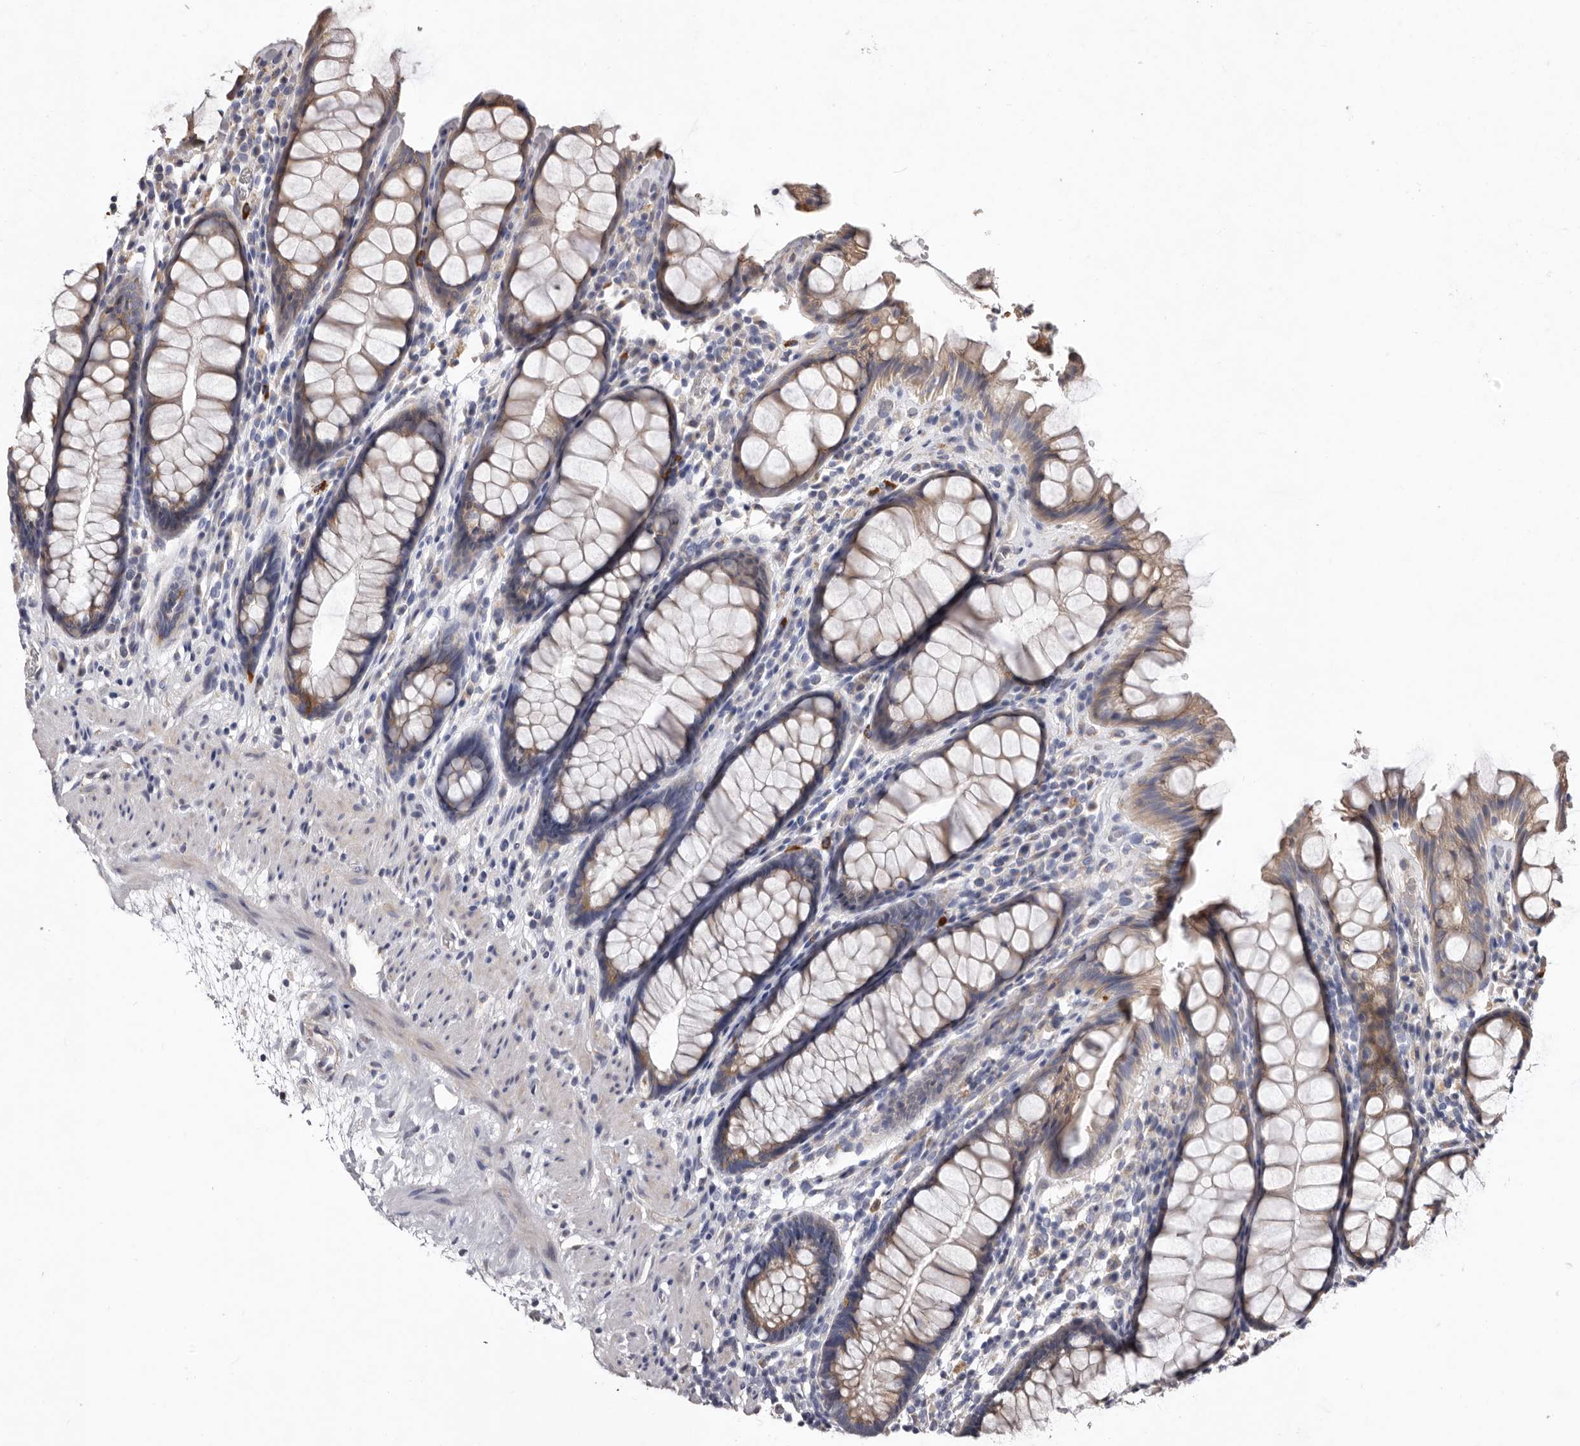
{"staining": {"intensity": "moderate", "quantity": ">75%", "location": "cytoplasmic/membranous"}, "tissue": "rectum", "cell_type": "Glandular cells", "image_type": "normal", "snomed": [{"axis": "morphology", "description": "Normal tissue, NOS"}, {"axis": "topography", "description": "Rectum"}], "caption": "Immunohistochemical staining of benign human rectum reveals >75% levels of moderate cytoplasmic/membranous protein positivity in about >75% of glandular cells.", "gene": "ASIC5", "patient": {"sex": "male", "age": 64}}